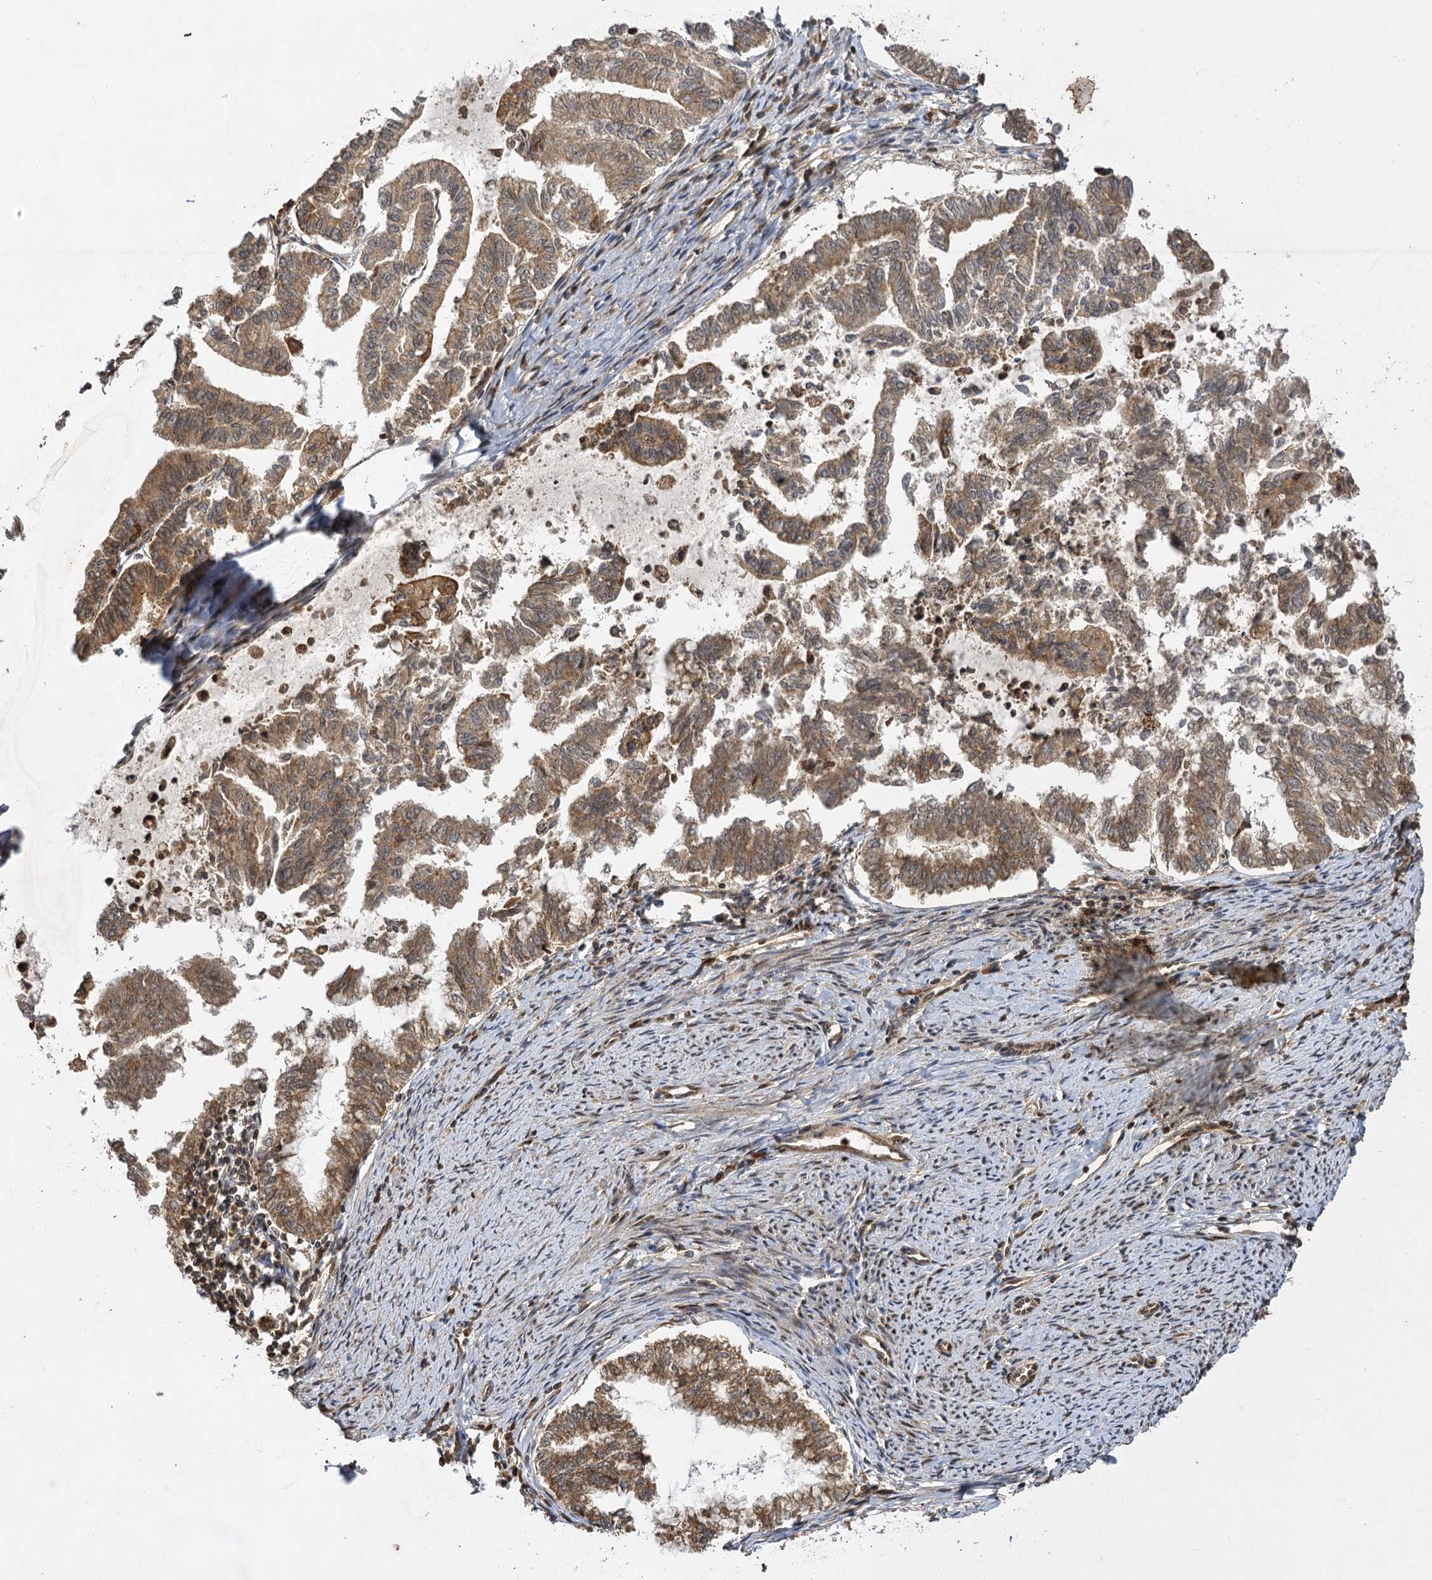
{"staining": {"intensity": "moderate", "quantity": "25%-75%", "location": "cytoplasmic/membranous"}, "tissue": "endometrial cancer", "cell_type": "Tumor cells", "image_type": "cancer", "snomed": [{"axis": "morphology", "description": "Adenocarcinoma, NOS"}, {"axis": "topography", "description": "Endometrium"}], "caption": "The histopathology image displays immunohistochemical staining of endometrial adenocarcinoma. There is moderate cytoplasmic/membranous positivity is seen in approximately 25%-75% of tumor cells.", "gene": "IL11RA", "patient": {"sex": "female", "age": 79}}